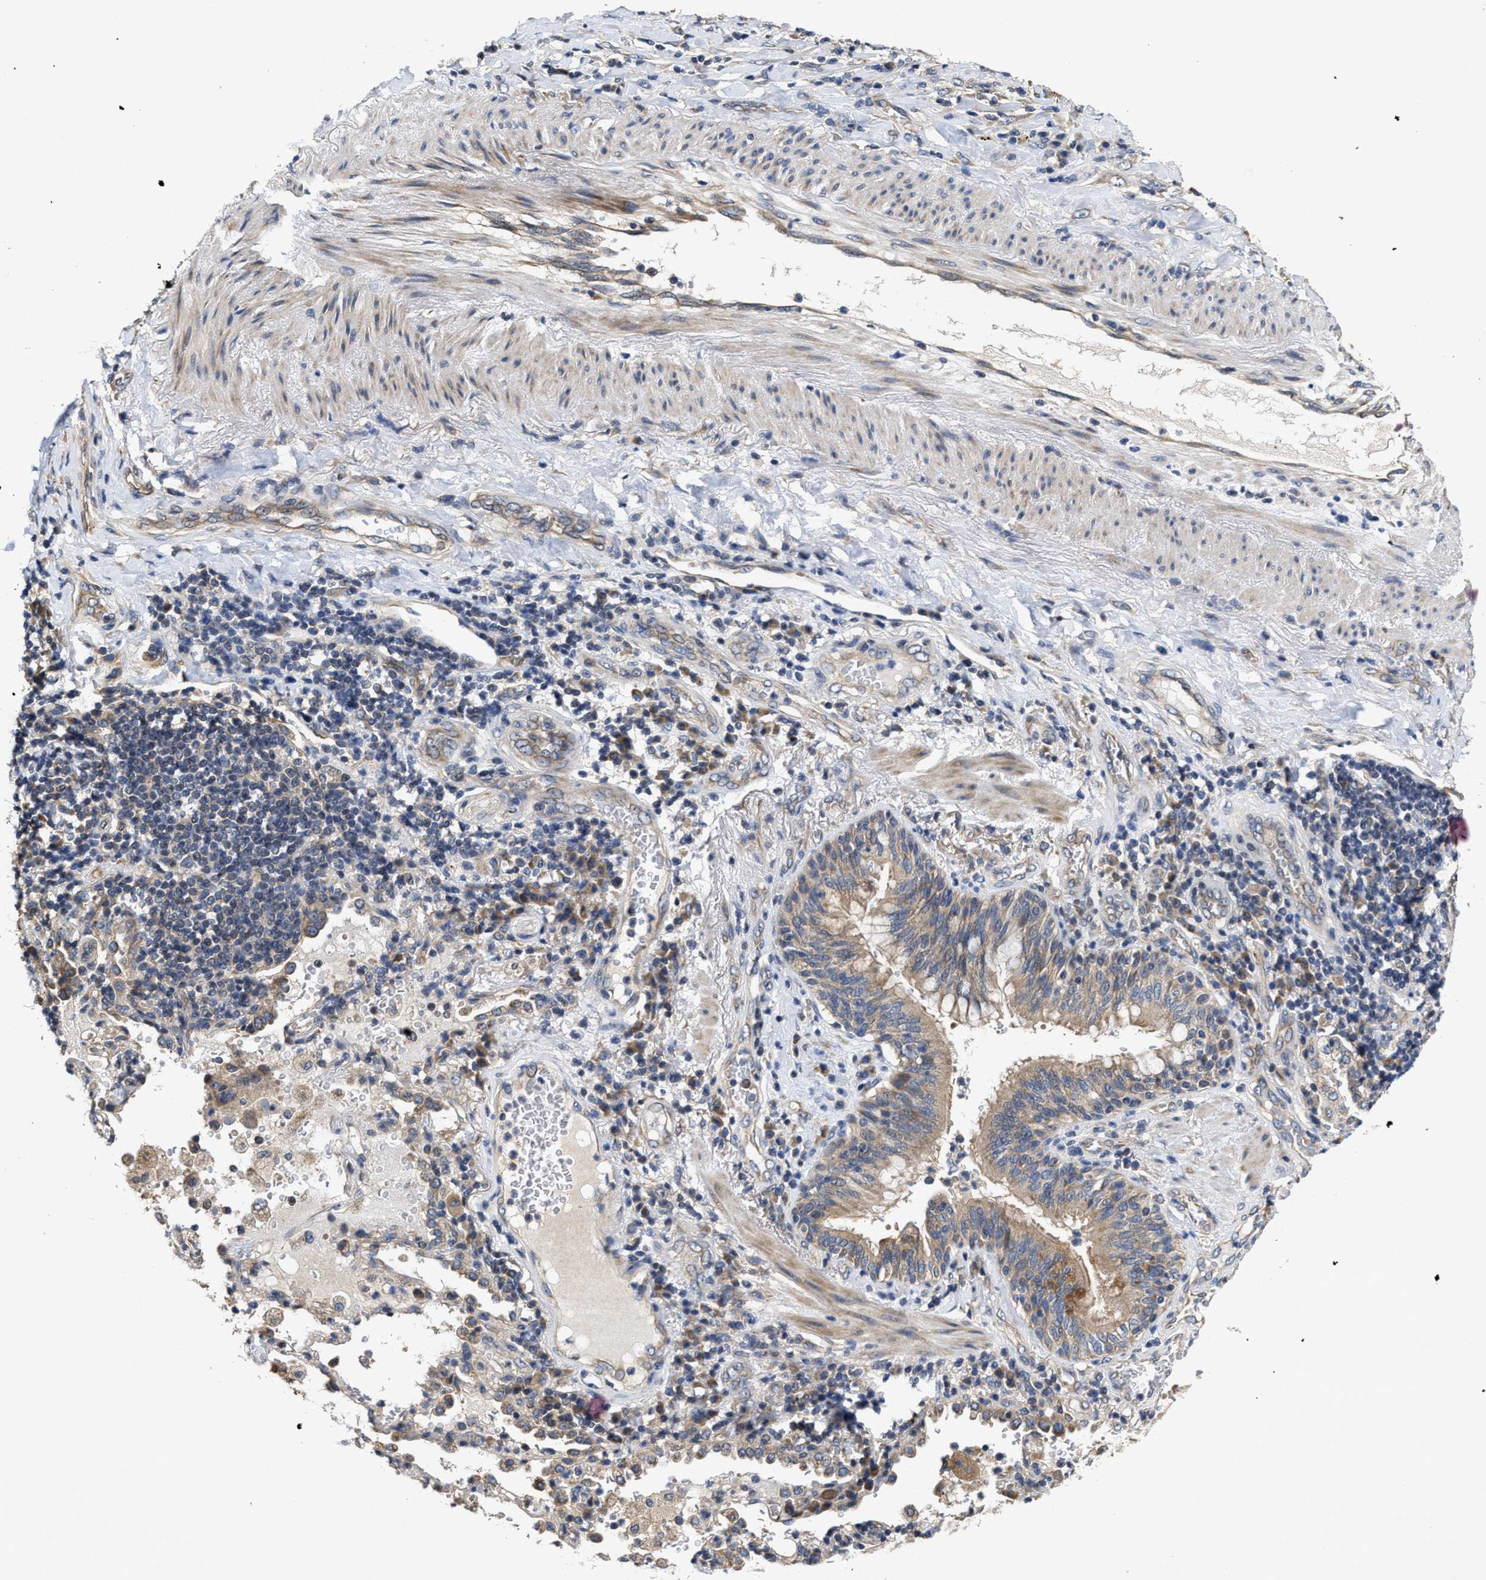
{"staining": {"intensity": "weak", "quantity": ">75%", "location": "cytoplasmic/membranous"}, "tissue": "lung cancer", "cell_type": "Tumor cells", "image_type": "cancer", "snomed": [{"axis": "morphology", "description": "Adenocarcinoma, NOS"}, {"axis": "topography", "description": "Lung"}], "caption": "Human adenocarcinoma (lung) stained with a brown dye exhibits weak cytoplasmic/membranous positive positivity in approximately >75% of tumor cells.", "gene": "TRAF6", "patient": {"sex": "male", "age": 64}}